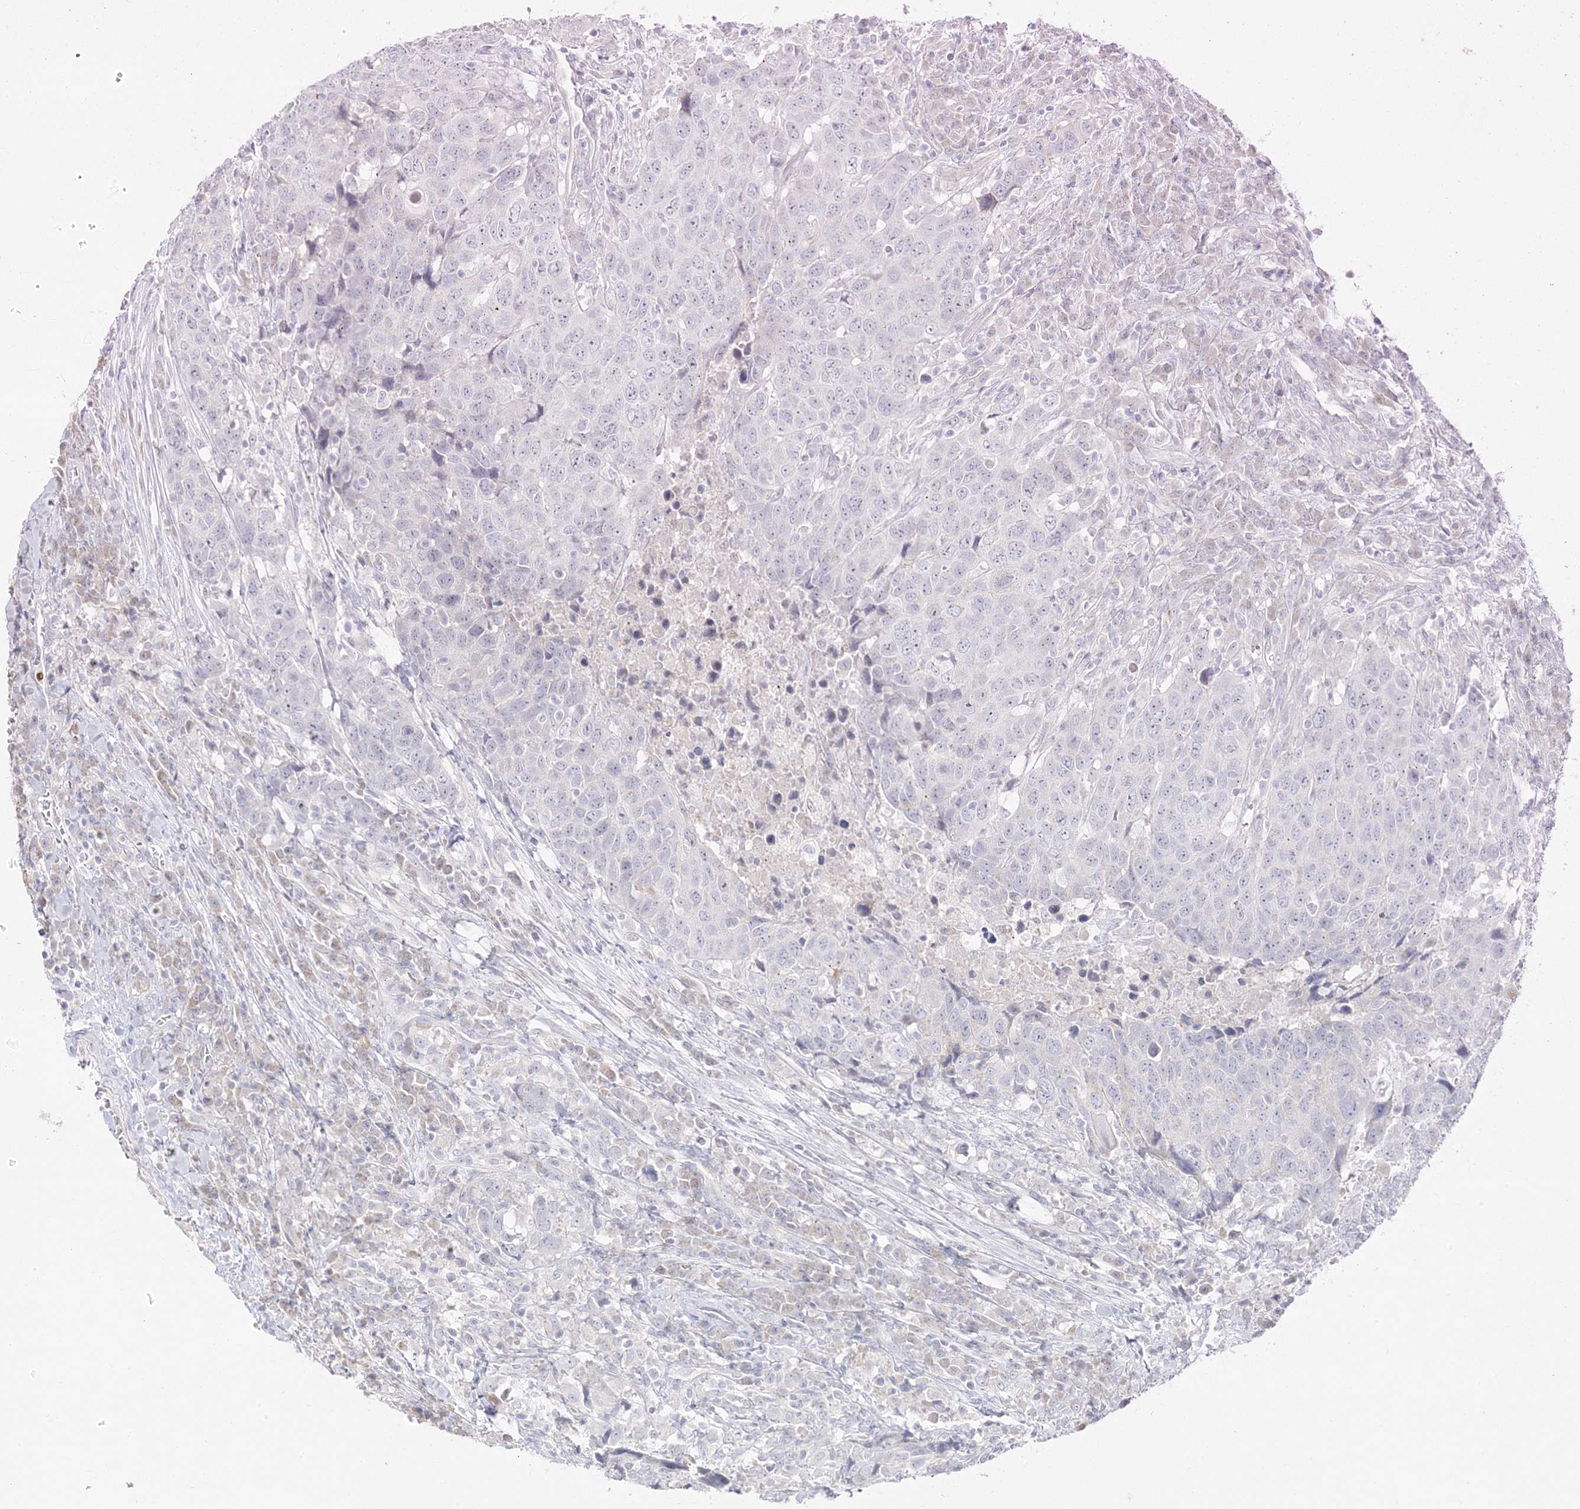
{"staining": {"intensity": "negative", "quantity": "none", "location": "none"}, "tissue": "head and neck cancer", "cell_type": "Tumor cells", "image_type": "cancer", "snomed": [{"axis": "morphology", "description": "Squamous cell carcinoma, NOS"}, {"axis": "topography", "description": "Head-Neck"}], "caption": "Tumor cells show no significant expression in head and neck cancer (squamous cell carcinoma). (DAB immunohistochemistry with hematoxylin counter stain).", "gene": "TRANK1", "patient": {"sex": "male", "age": 66}}